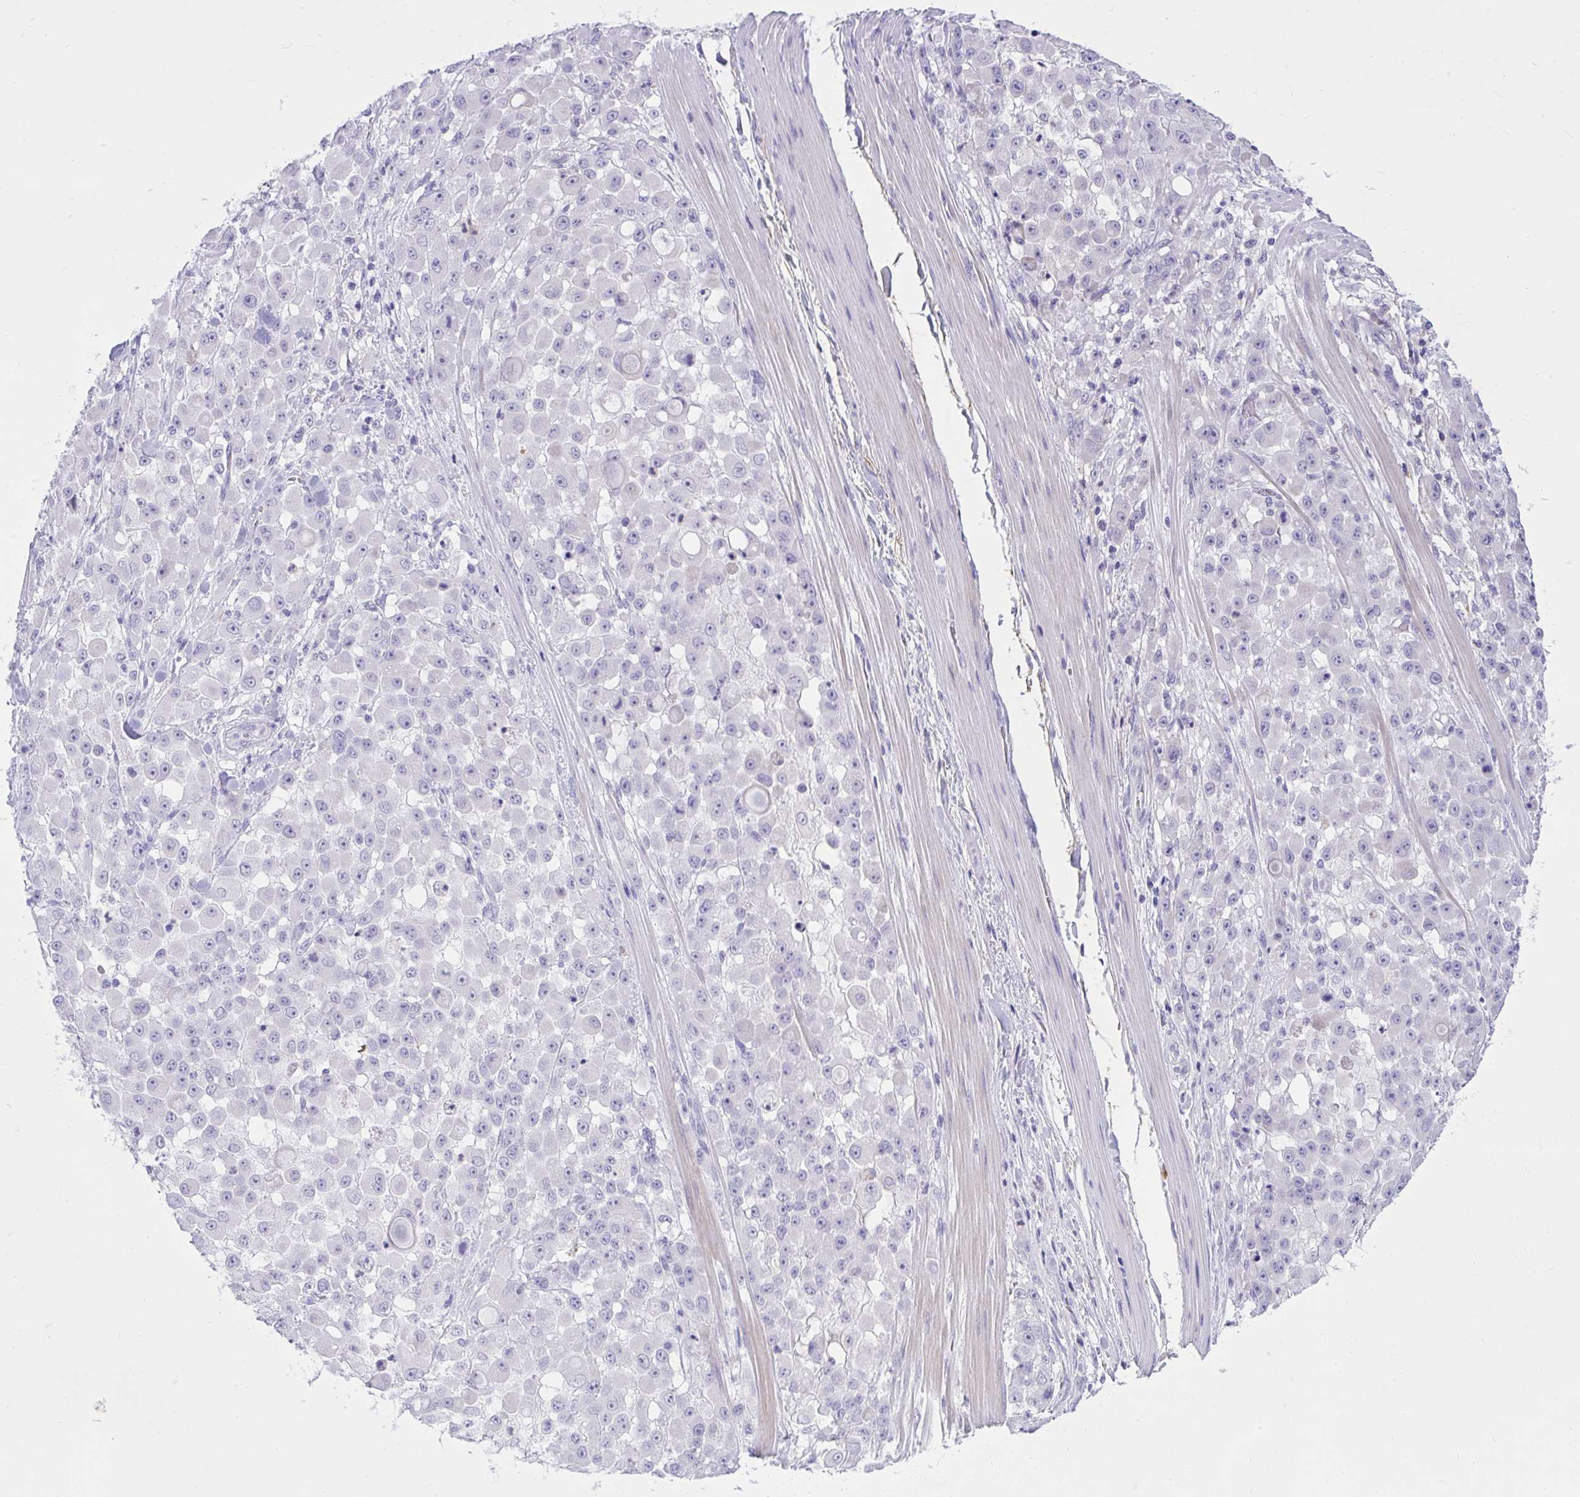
{"staining": {"intensity": "negative", "quantity": "none", "location": "none"}, "tissue": "stomach cancer", "cell_type": "Tumor cells", "image_type": "cancer", "snomed": [{"axis": "morphology", "description": "Adenocarcinoma, NOS"}, {"axis": "topography", "description": "Stomach"}], "caption": "This is an immunohistochemistry photomicrograph of human adenocarcinoma (stomach). There is no staining in tumor cells.", "gene": "PIGZ", "patient": {"sex": "female", "age": 76}}